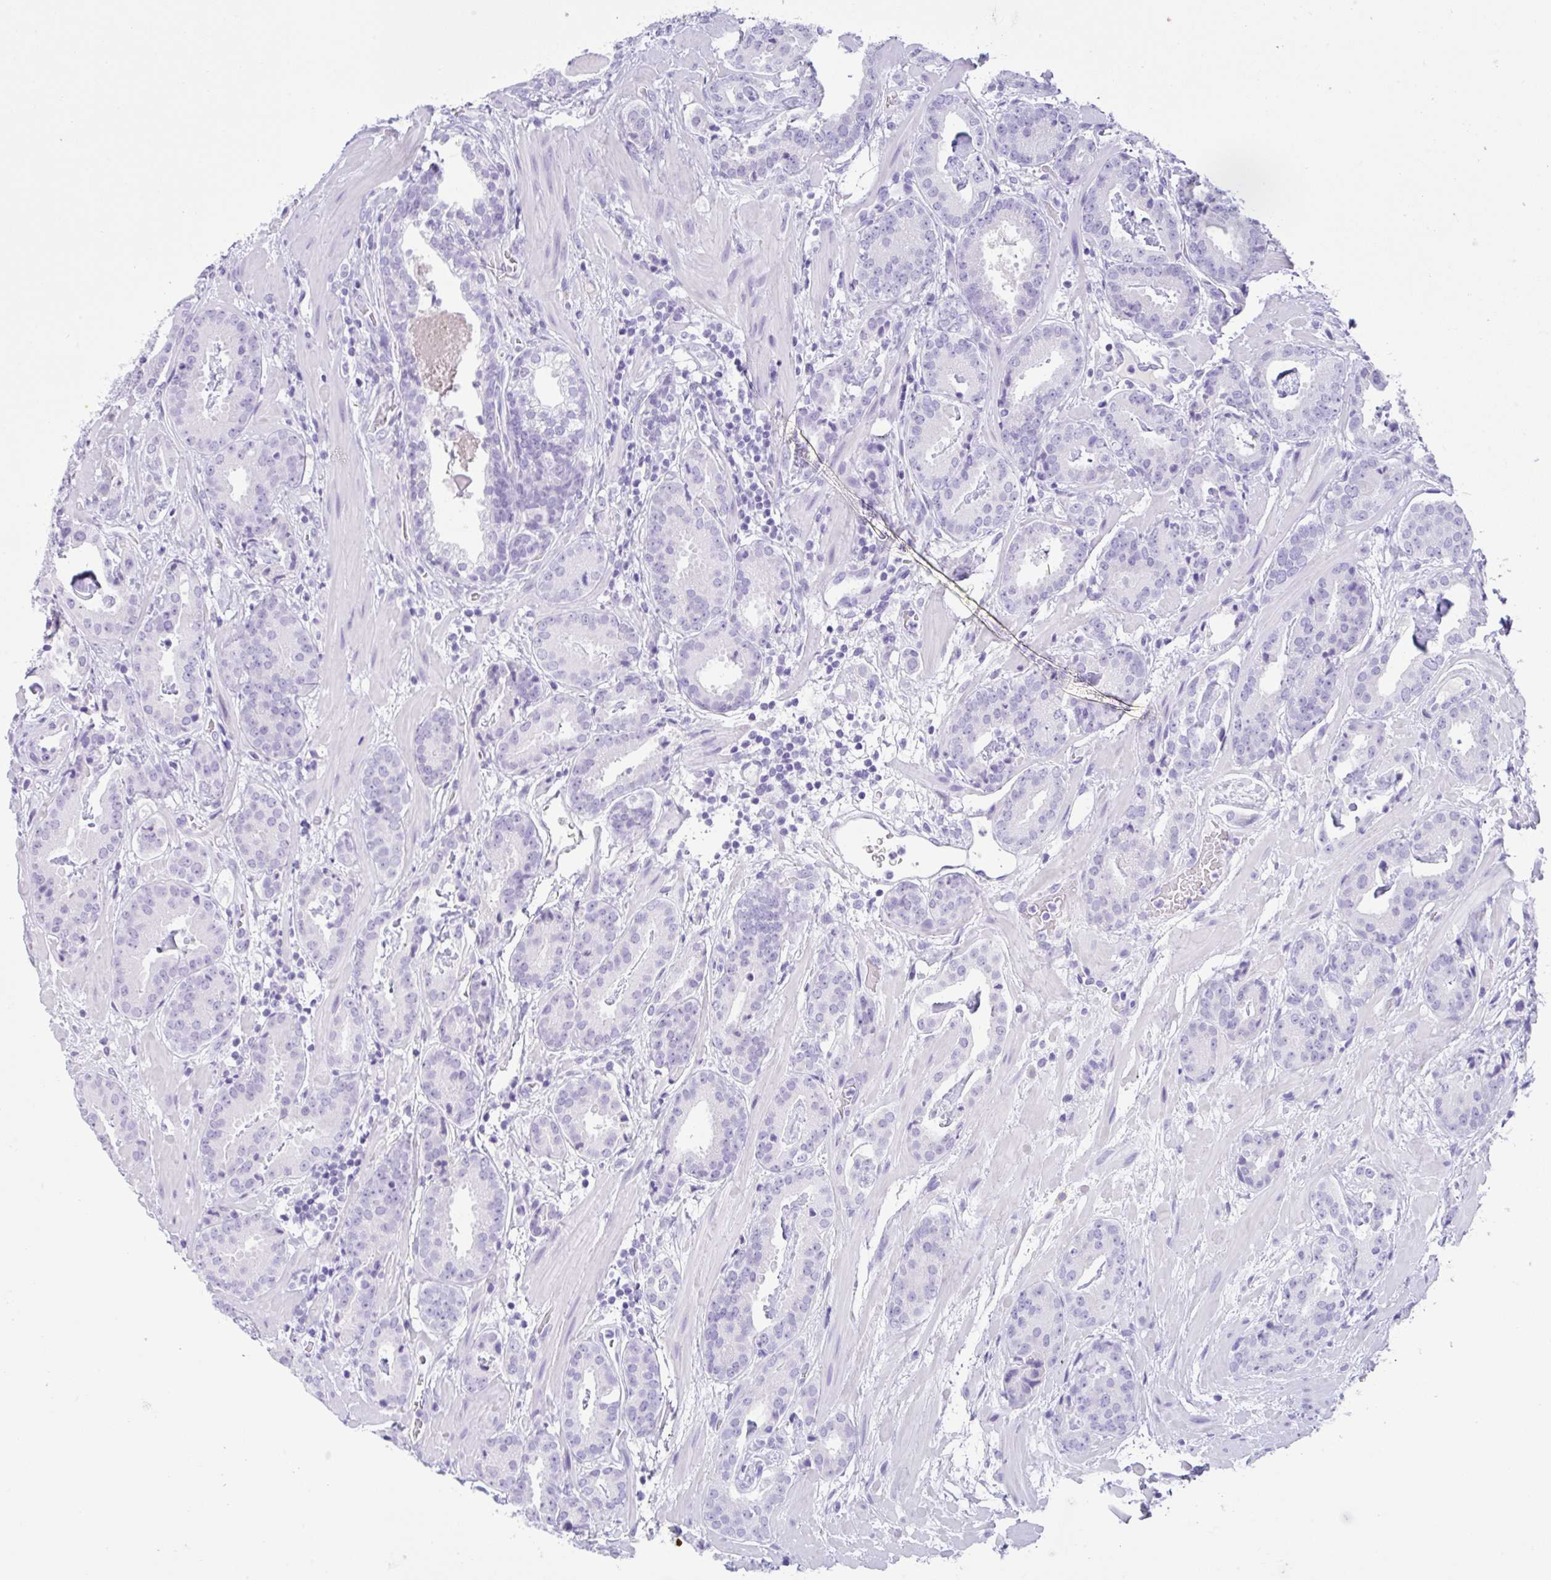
{"staining": {"intensity": "negative", "quantity": "none", "location": "none"}, "tissue": "prostate cancer", "cell_type": "Tumor cells", "image_type": "cancer", "snomed": [{"axis": "morphology", "description": "Adenocarcinoma, Low grade"}, {"axis": "topography", "description": "Prostate"}], "caption": "Immunohistochemical staining of low-grade adenocarcinoma (prostate) demonstrates no significant expression in tumor cells. (Immunohistochemistry (ihc), brightfield microscopy, high magnification).", "gene": "CPA1", "patient": {"sex": "male", "age": 62}}